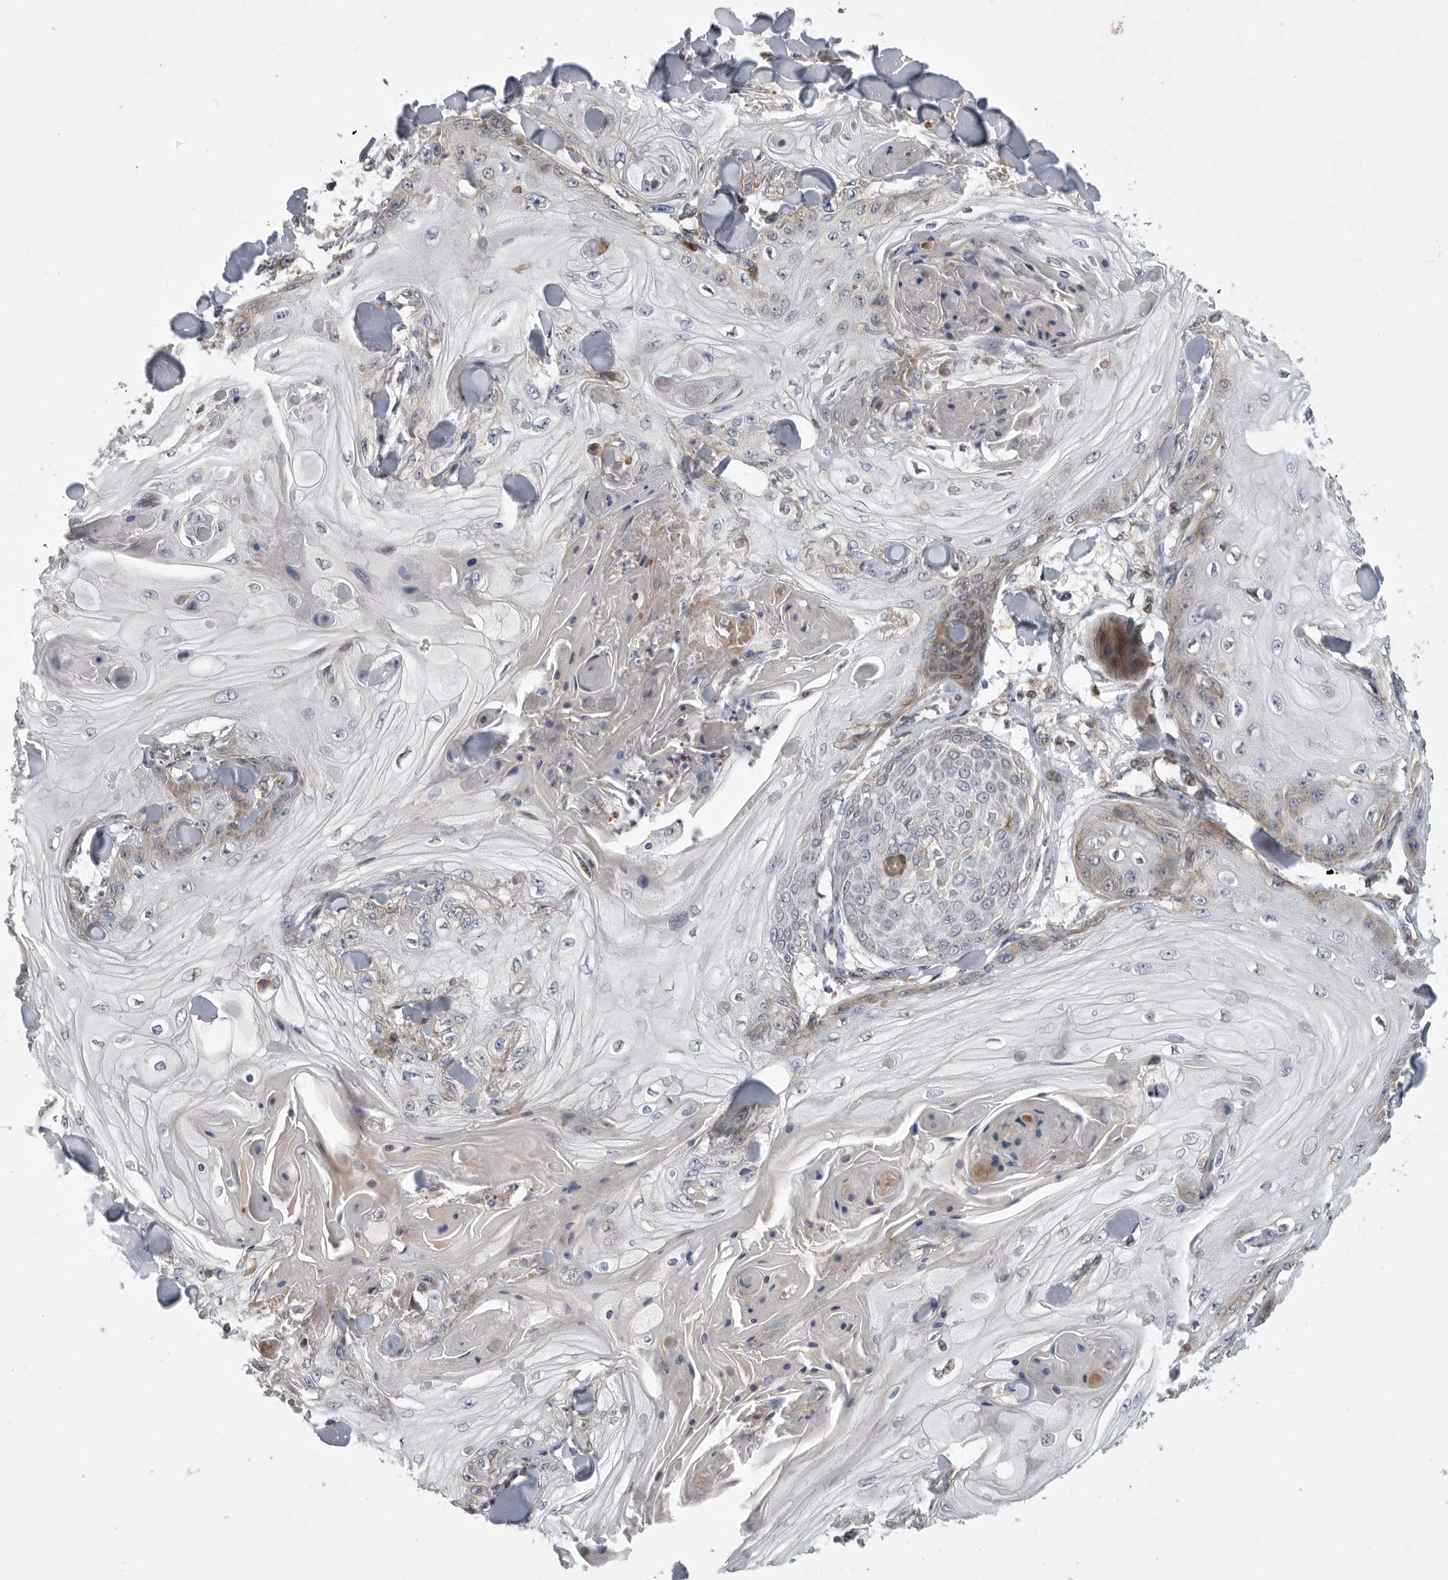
{"staining": {"intensity": "weak", "quantity": "<25%", "location": "cytoplasmic/membranous"}, "tissue": "skin cancer", "cell_type": "Tumor cells", "image_type": "cancer", "snomed": [{"axis": "morphology", "description": "Squamous cell carcinoma, NOS"}, {"axis": "topography", "description": "Skin"}], "caption": "Immunohistochemistry (IHC) histopathology image of skin cancer stained for a protein (brown), which demonstrates no expression in tumor cells. Brightfield microscopy of immunohistochemistry (IHC) stained with DAB (brown) and hematoxylin (blue), captured at high magnification.", "gene": "MPZL1", "patient": {"sex": "male", "age": 74}}